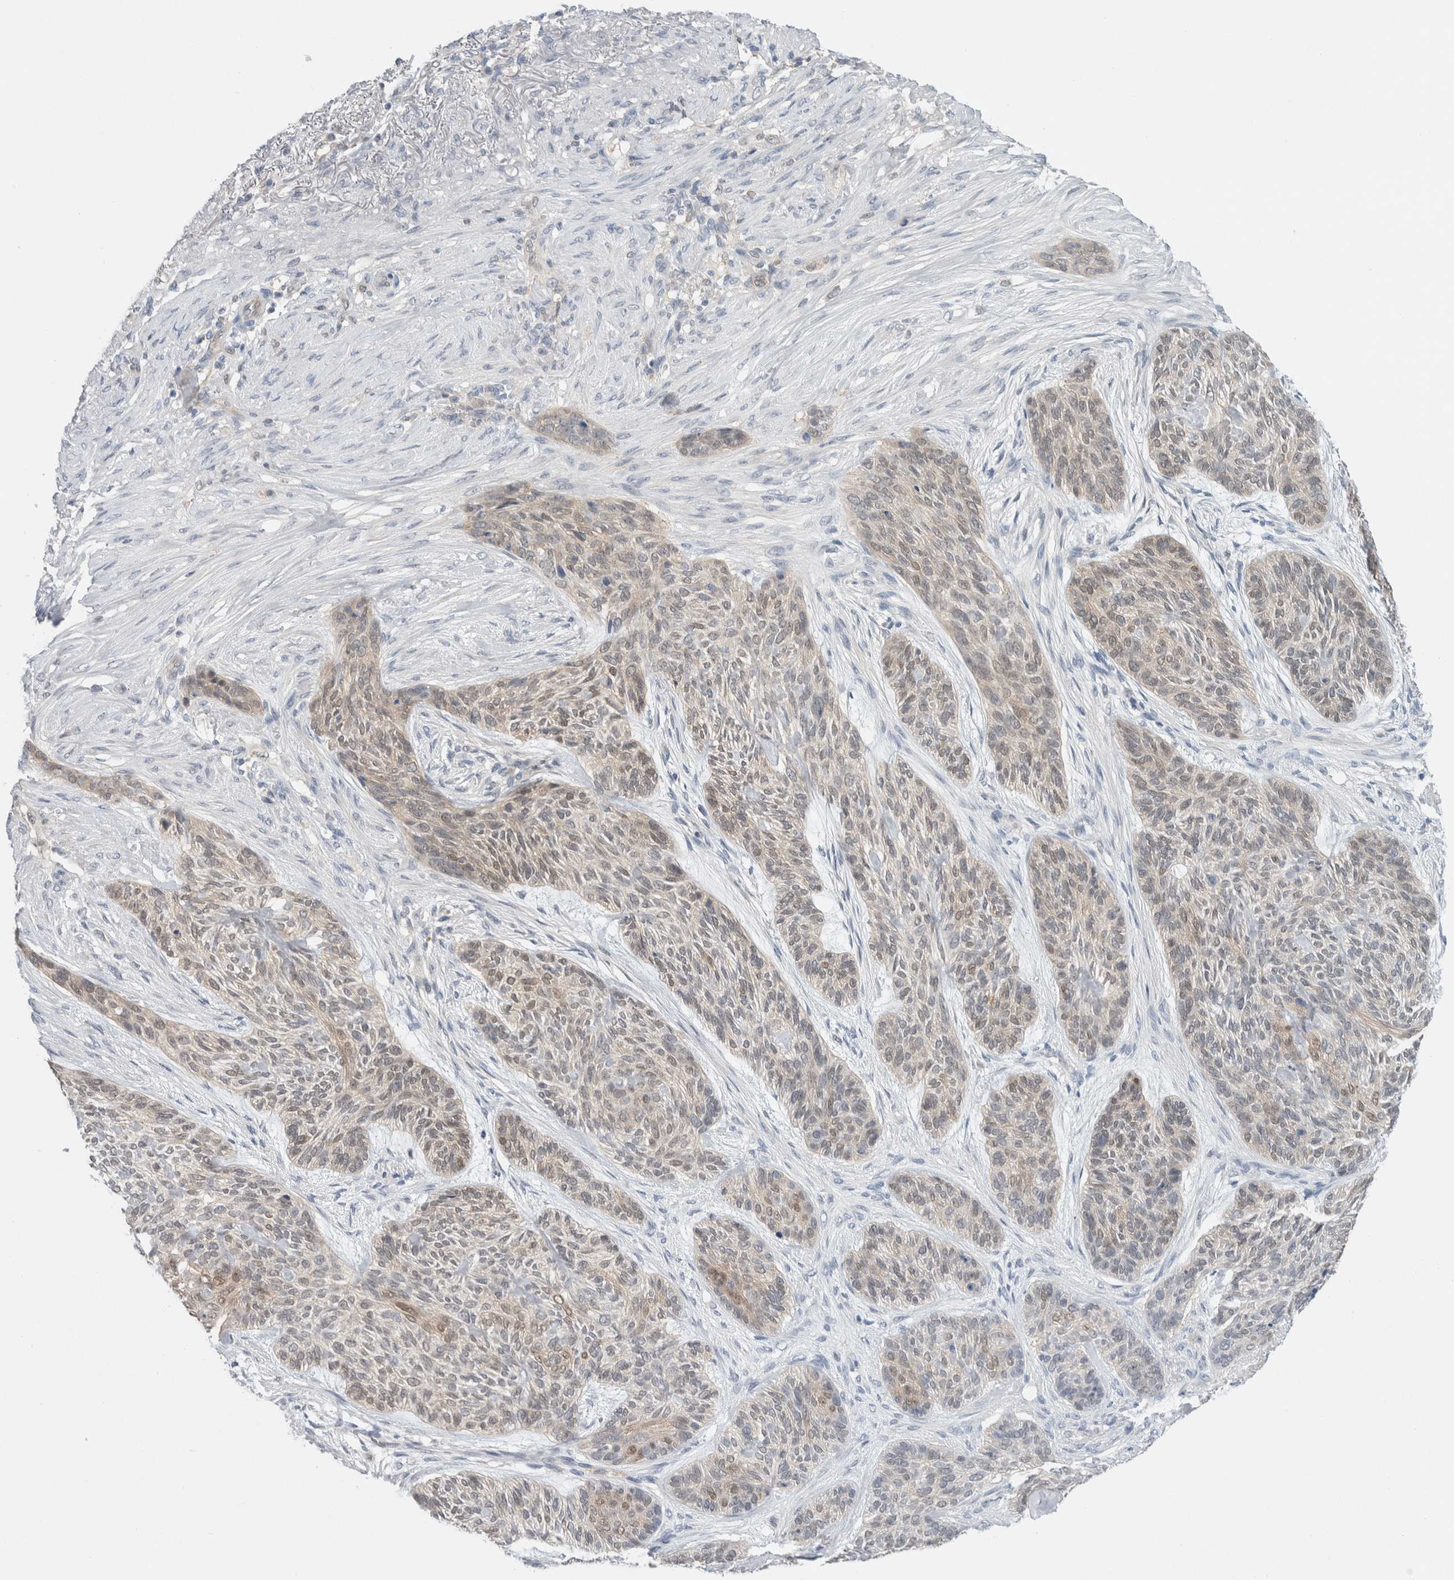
{"staining": {"intensity": "weak", "quantity": "25%-75%", "location": "cytoplasmic/membranous,nuclear"}, "tissue": "skin cancer", "cell_type": "Tumor cells", "image_type": "cancer", "snomed": [{"axis": "morphology", "description": "Basal cell carcinoma"}, {"axis": "topography", "description": "Skin"}], "caption": "The immunohistochemical stain labels weak cytoplasmic/membranous and nuclear staining in tumor cells of skin cancer (basal cell carcinoma) tissue.", "gene": "CASP6", "patient": {"sex": "male", "age": 55}}